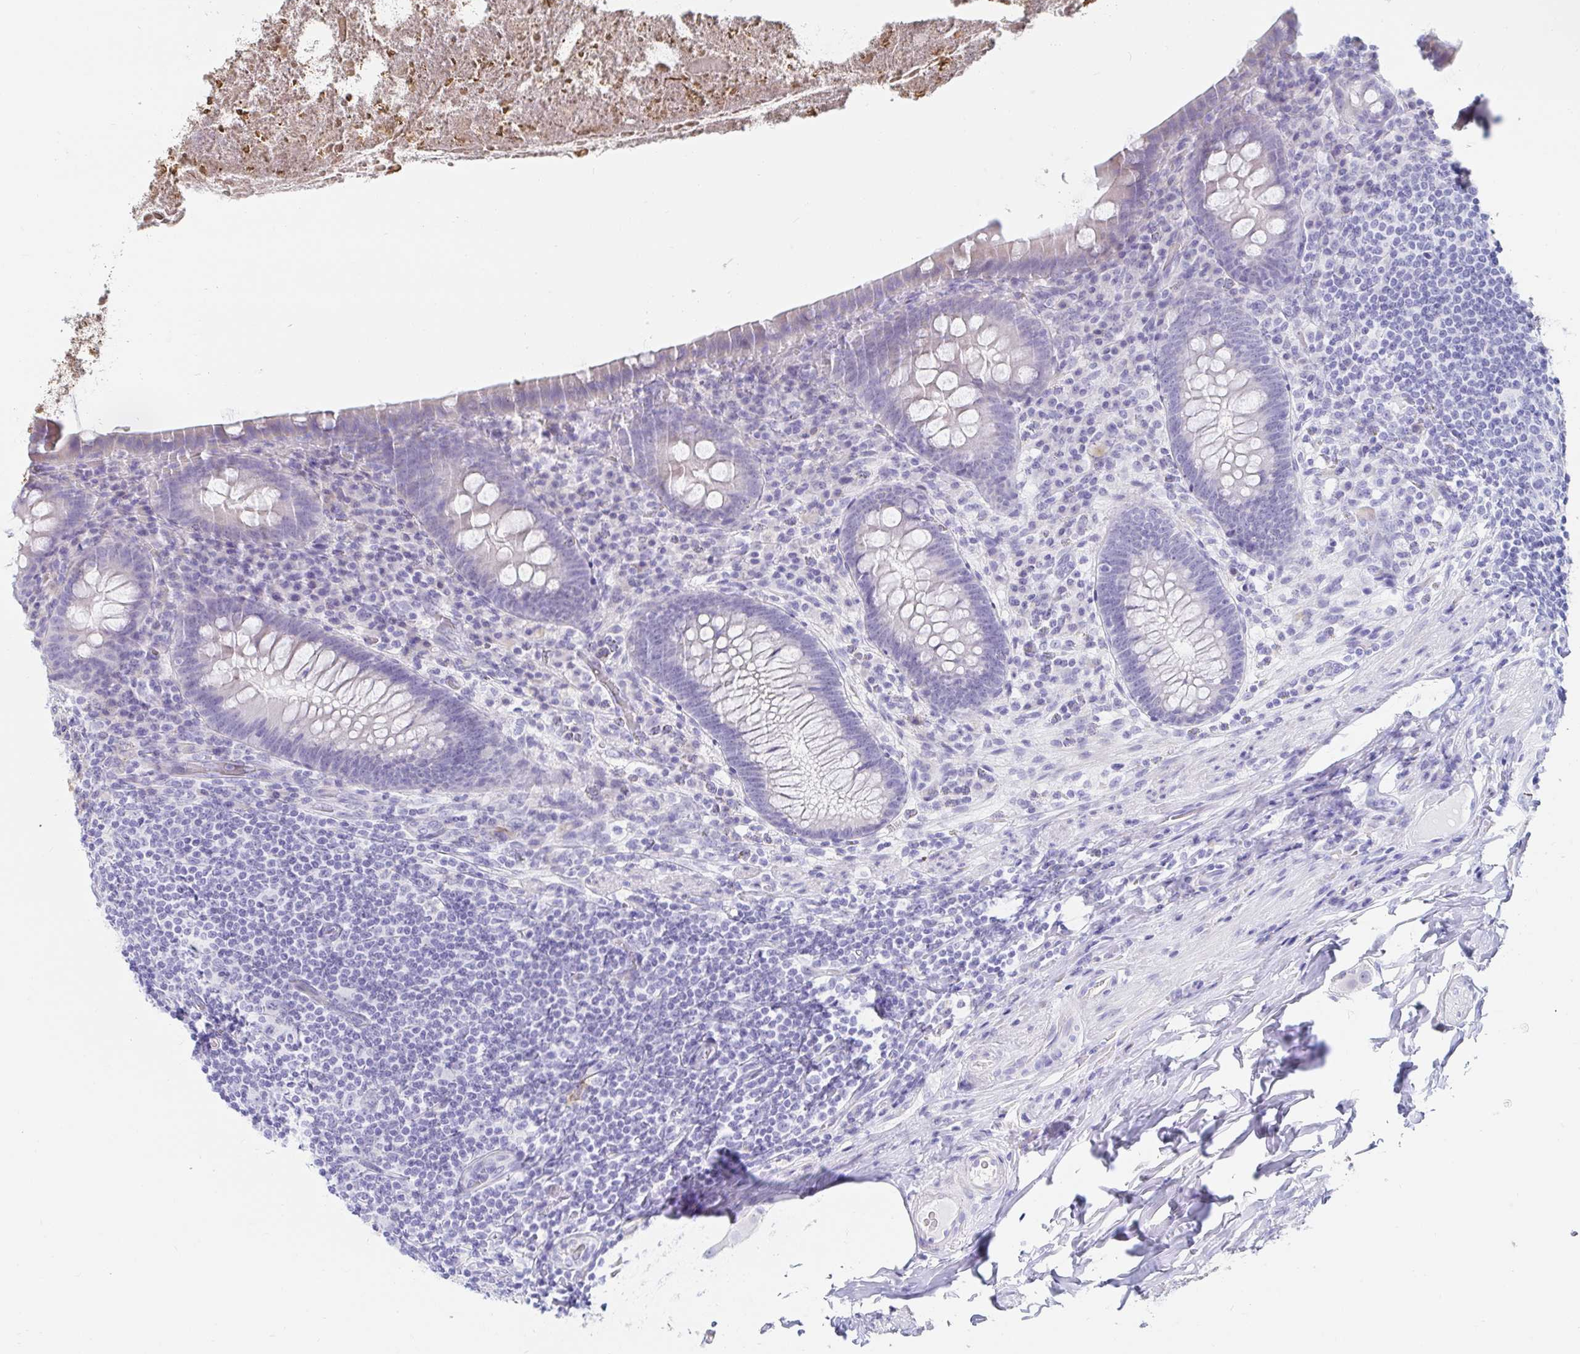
{"staining": {"intensity": "negative", "quantity": "none", "location": "none"}, "tissue": "appendix", "cell_type": "Glandular cells", "image_type": "normal", "snomed": [{"axis": "morphology", "description": "Normal tissue, NOS"}, {"axis": "topography", "description": "Appendix"}], "caption": "This image is of unremarkable appendix stained with immunohistochemistry (IHC) to label a protein in brown with the nuclei are counter-stained blue. There is no staining in glandular cells. (DAB (3,3'-diaminobenzidine) immunohistochemistry, high magnification).", "gene": "C4orf17", "patient": {"sex": "male", "age": 71}}